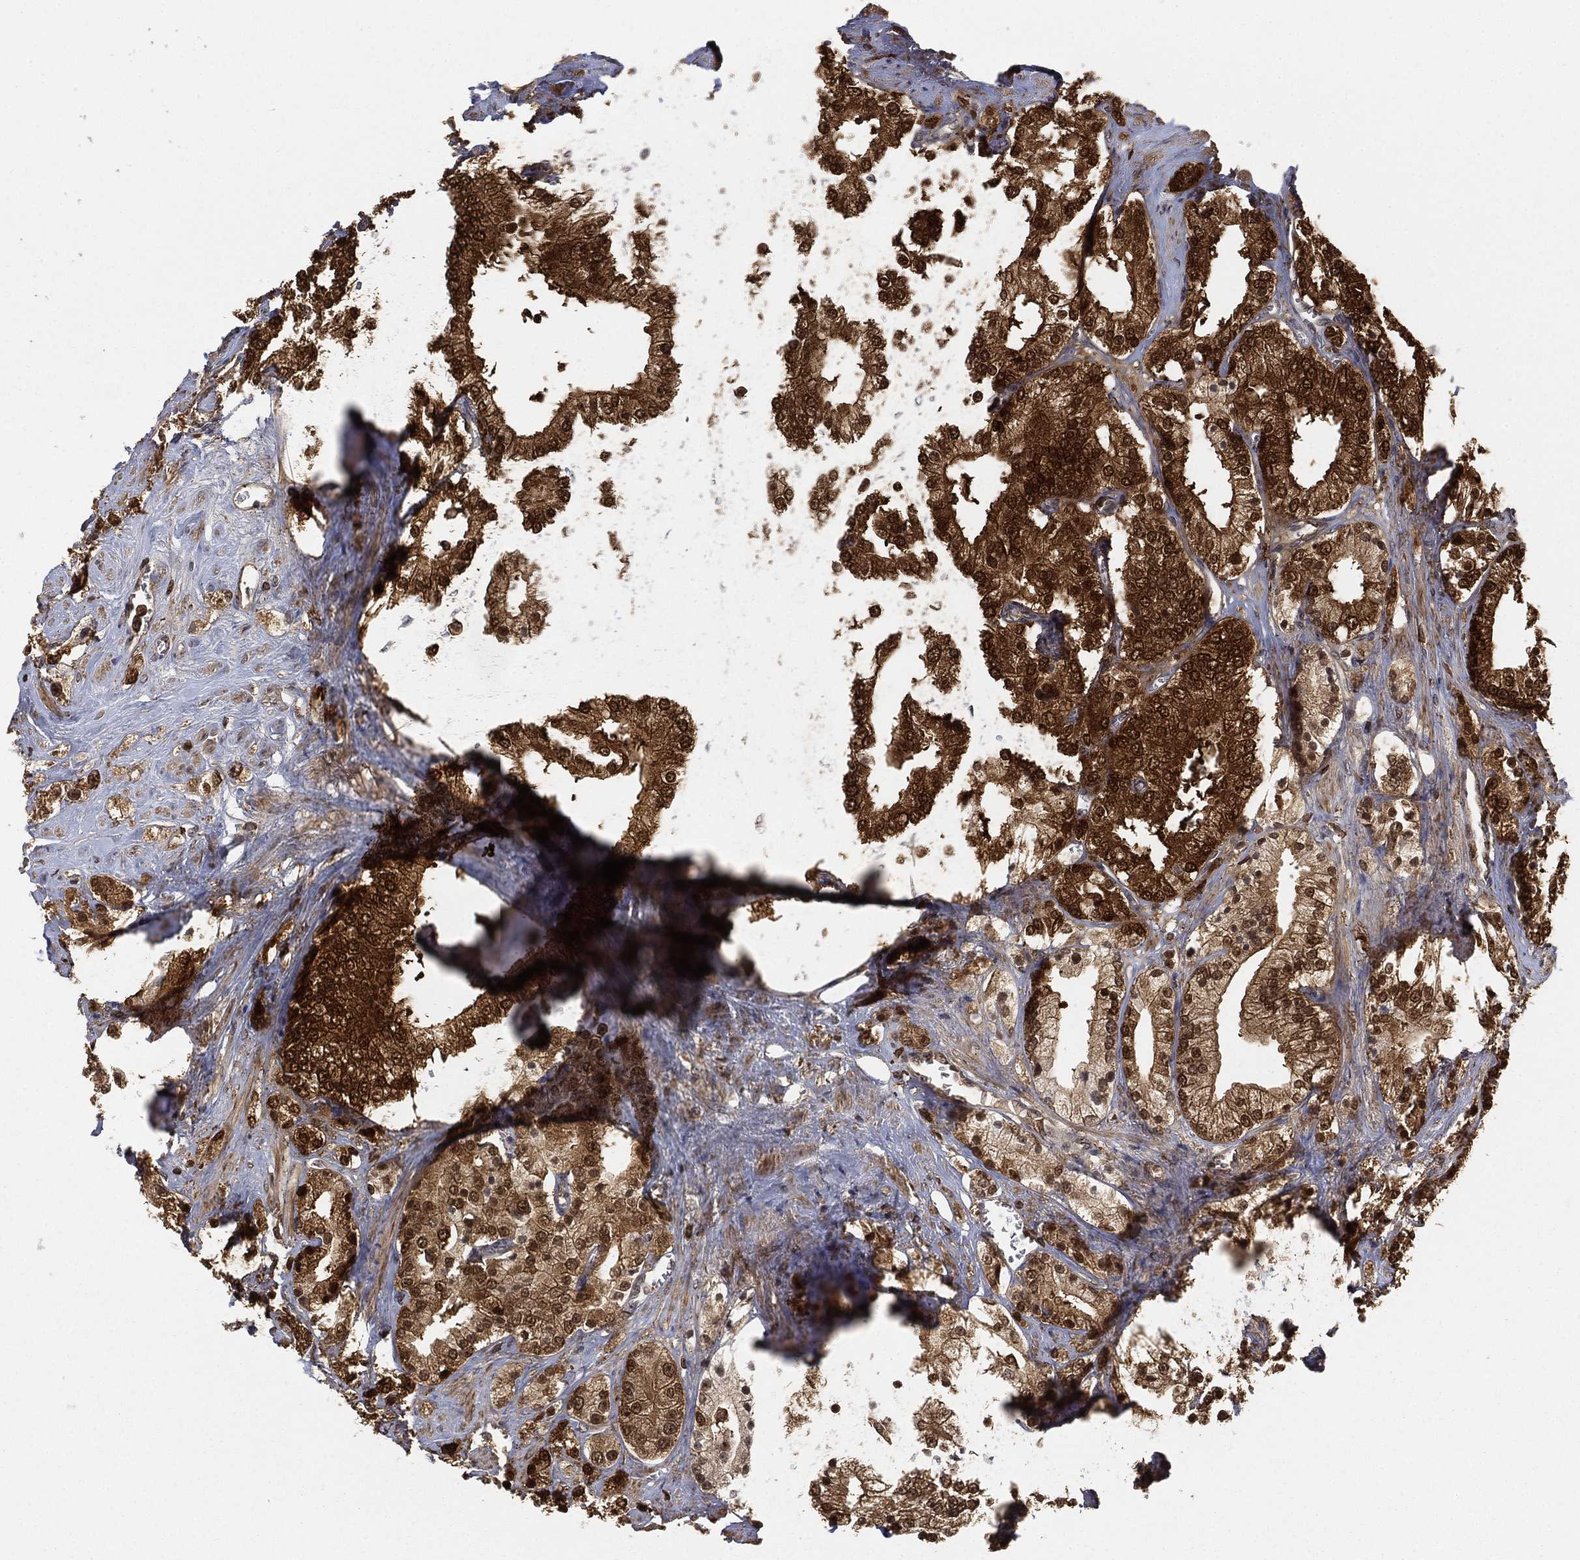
{"staining": {"intensity": "strong", "quantity": ">75%", "location": "cytoplasmic/membranous,nuclear"}, "tissue": "prostate cancer", "cell_type": "Tumor cells", "image_type": "cancer", "snomed": [{"axis": "morphology", "description": "Adenocarcinoma, NOS"}, {"axis": "topography", "description": "Prostate and seminal vesicle, NOS"}, {"axis": "topography", "description": "Prostate"}], "caption": "Immunohistochemical staining of human prostate adenocarcinoma demonstrates strong cytoplasmic/membranous and nuclear protein expression in about >75% of tumor cells. Using DAB (3,3'-diaminobenzidine) (brown) and hematoxylin (blue) stains, captured at high magnification using brightfield microscopy.", "gene": "CRYL1", "patient": {"sex": "male", "age": 67}}